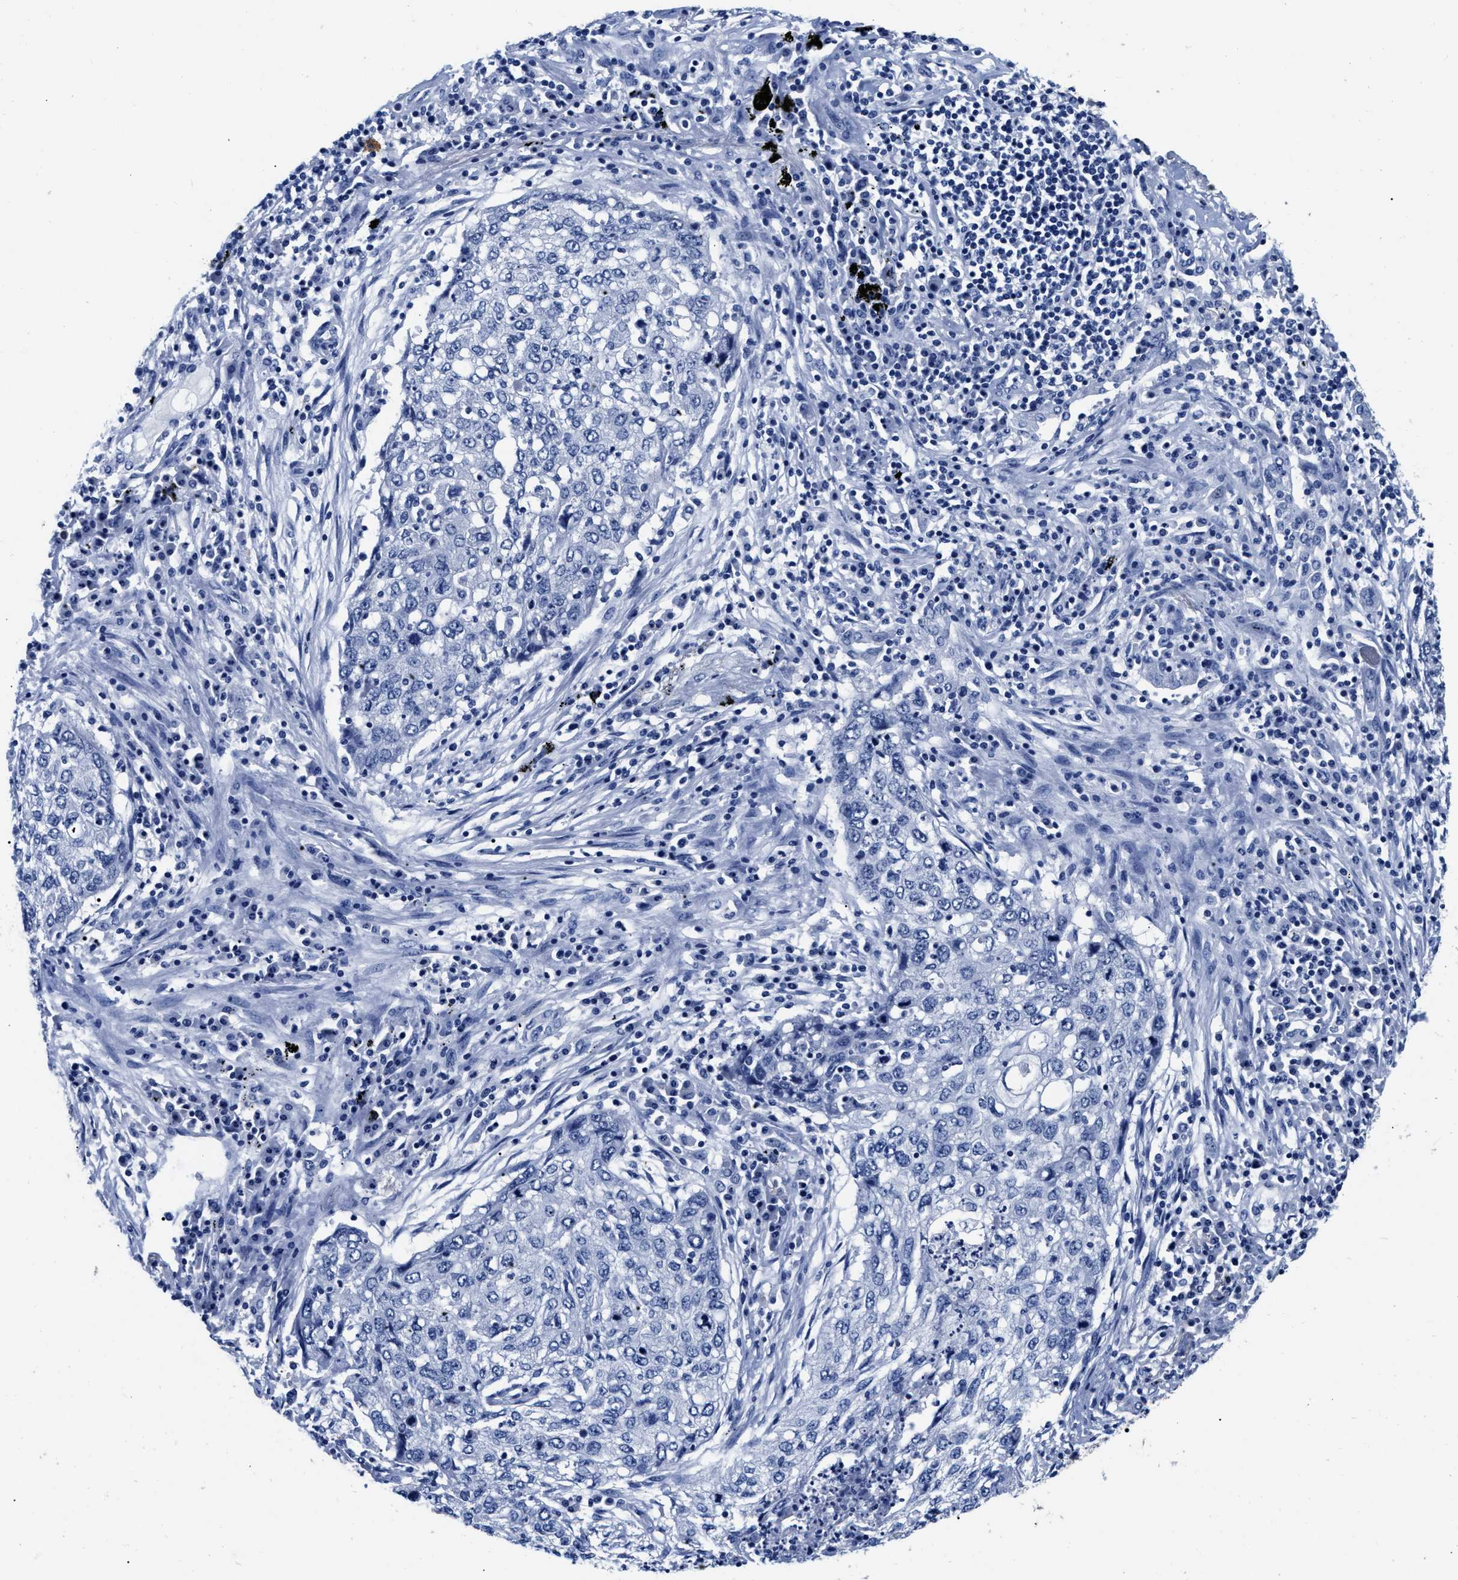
{"staining": {"intensity": "negative", "quantity": "none", "location": "none"}, "tissue": "lung cancer", "cell_type": "Tumor cells", "image_type": "cancer", "snomed": [{"axis": "morphology", "description": "Squamous cell carcinoma, NOS"}, {"axis": "topography", "description": "Lung"}], "caption": "Human lung cancer stained for a protein using immunohistochemistry exhibits no staining in tumor cells.", "gene": "CER1", "patient": {"sex": "female", "age": 63}}